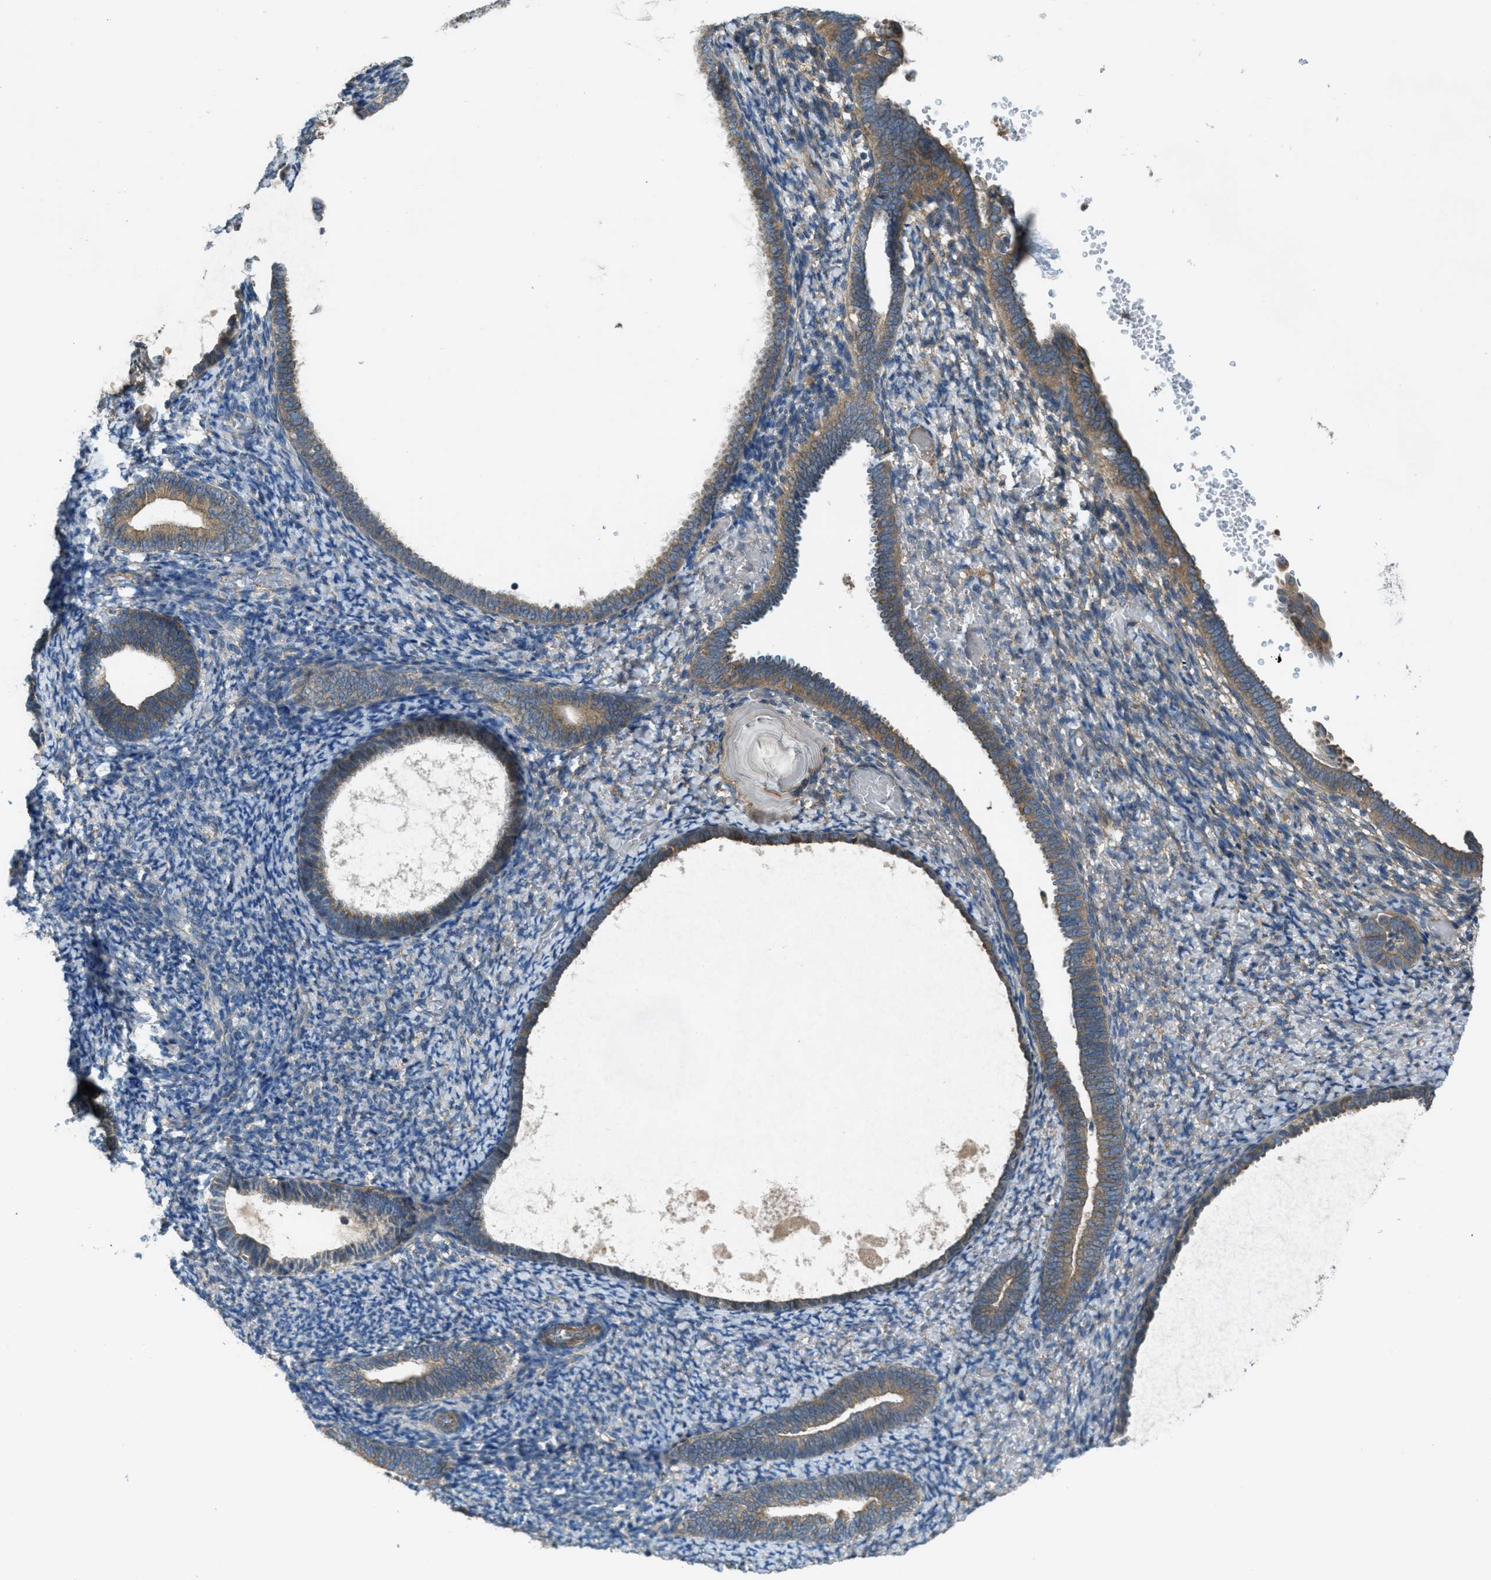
{"staining": {"intensity": "negative", "quantity": "none", "location": "none"}, "tissue": "endometrium", "cell_type": "Cells in endometrial stroma", "image_type": "normal", "snomed": [{"axis": "morphology", "description": "Normal tissue, NOS"}, {"axis": "topography", "description": "Endometrium"}], "caption": "DAB immunohistochemical staining of normal human endometrium displays no significant positivity in cells in endometrial stroma.", "gene": "VEZT", "patient": {"sex": "female", "age": 66}}